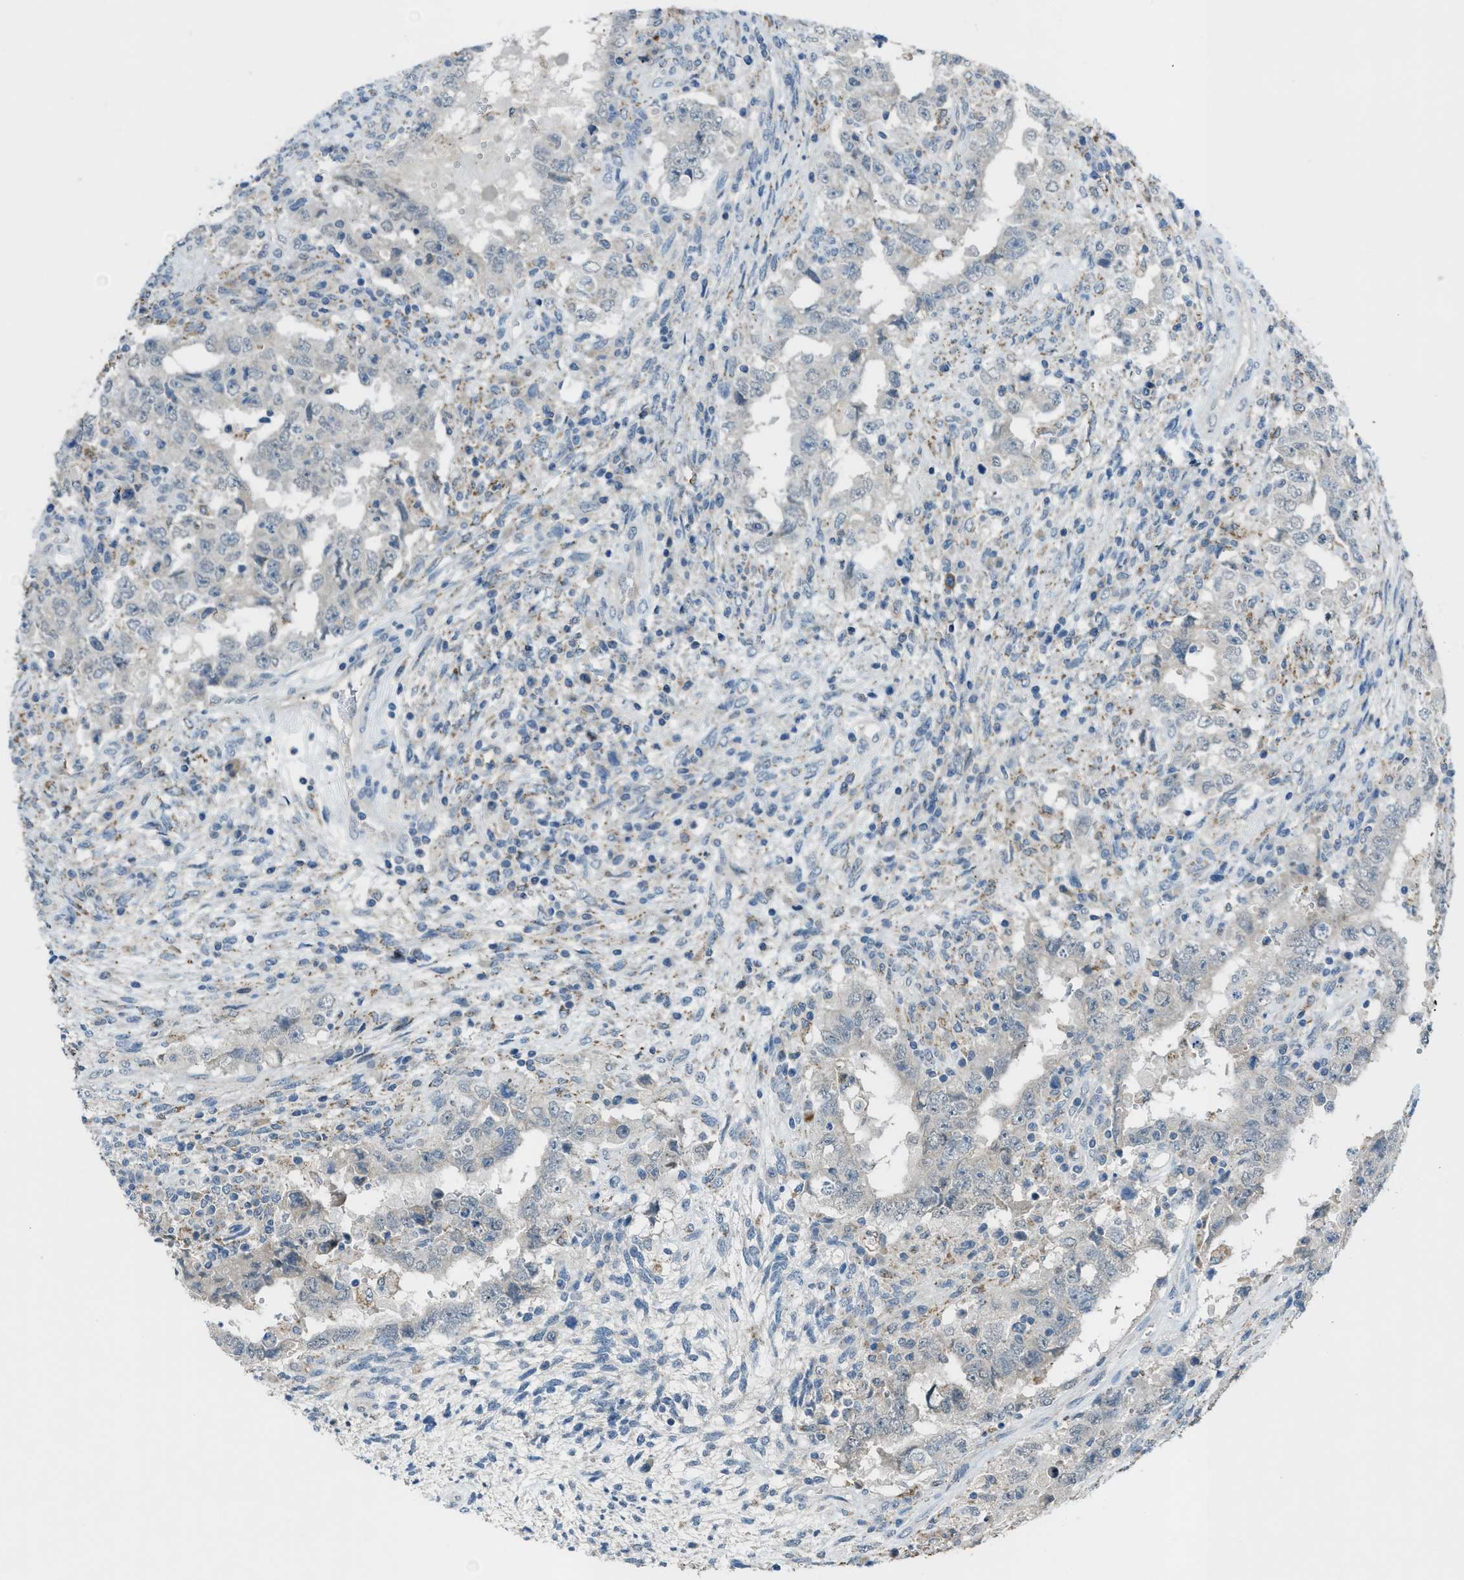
{"staining": {"intensity": "negative", "quantity": "none", "location": "none"}, "tissue": "testis cancer", "cell_type": "Tumor cells", "image_type": "cancer", "snomed": [{"axis": "morphology", "description": "Carcinoma, Embryonal, NOS"}, {"axis": "topography", "description": "Testis"}], "caption": "This is a histopathology image of IHC staining of testis embryonal carcinoma, which shows no positivity in tumor cells.", "gene": "CDON", "patient": {"sex": "male", "age": 26}}